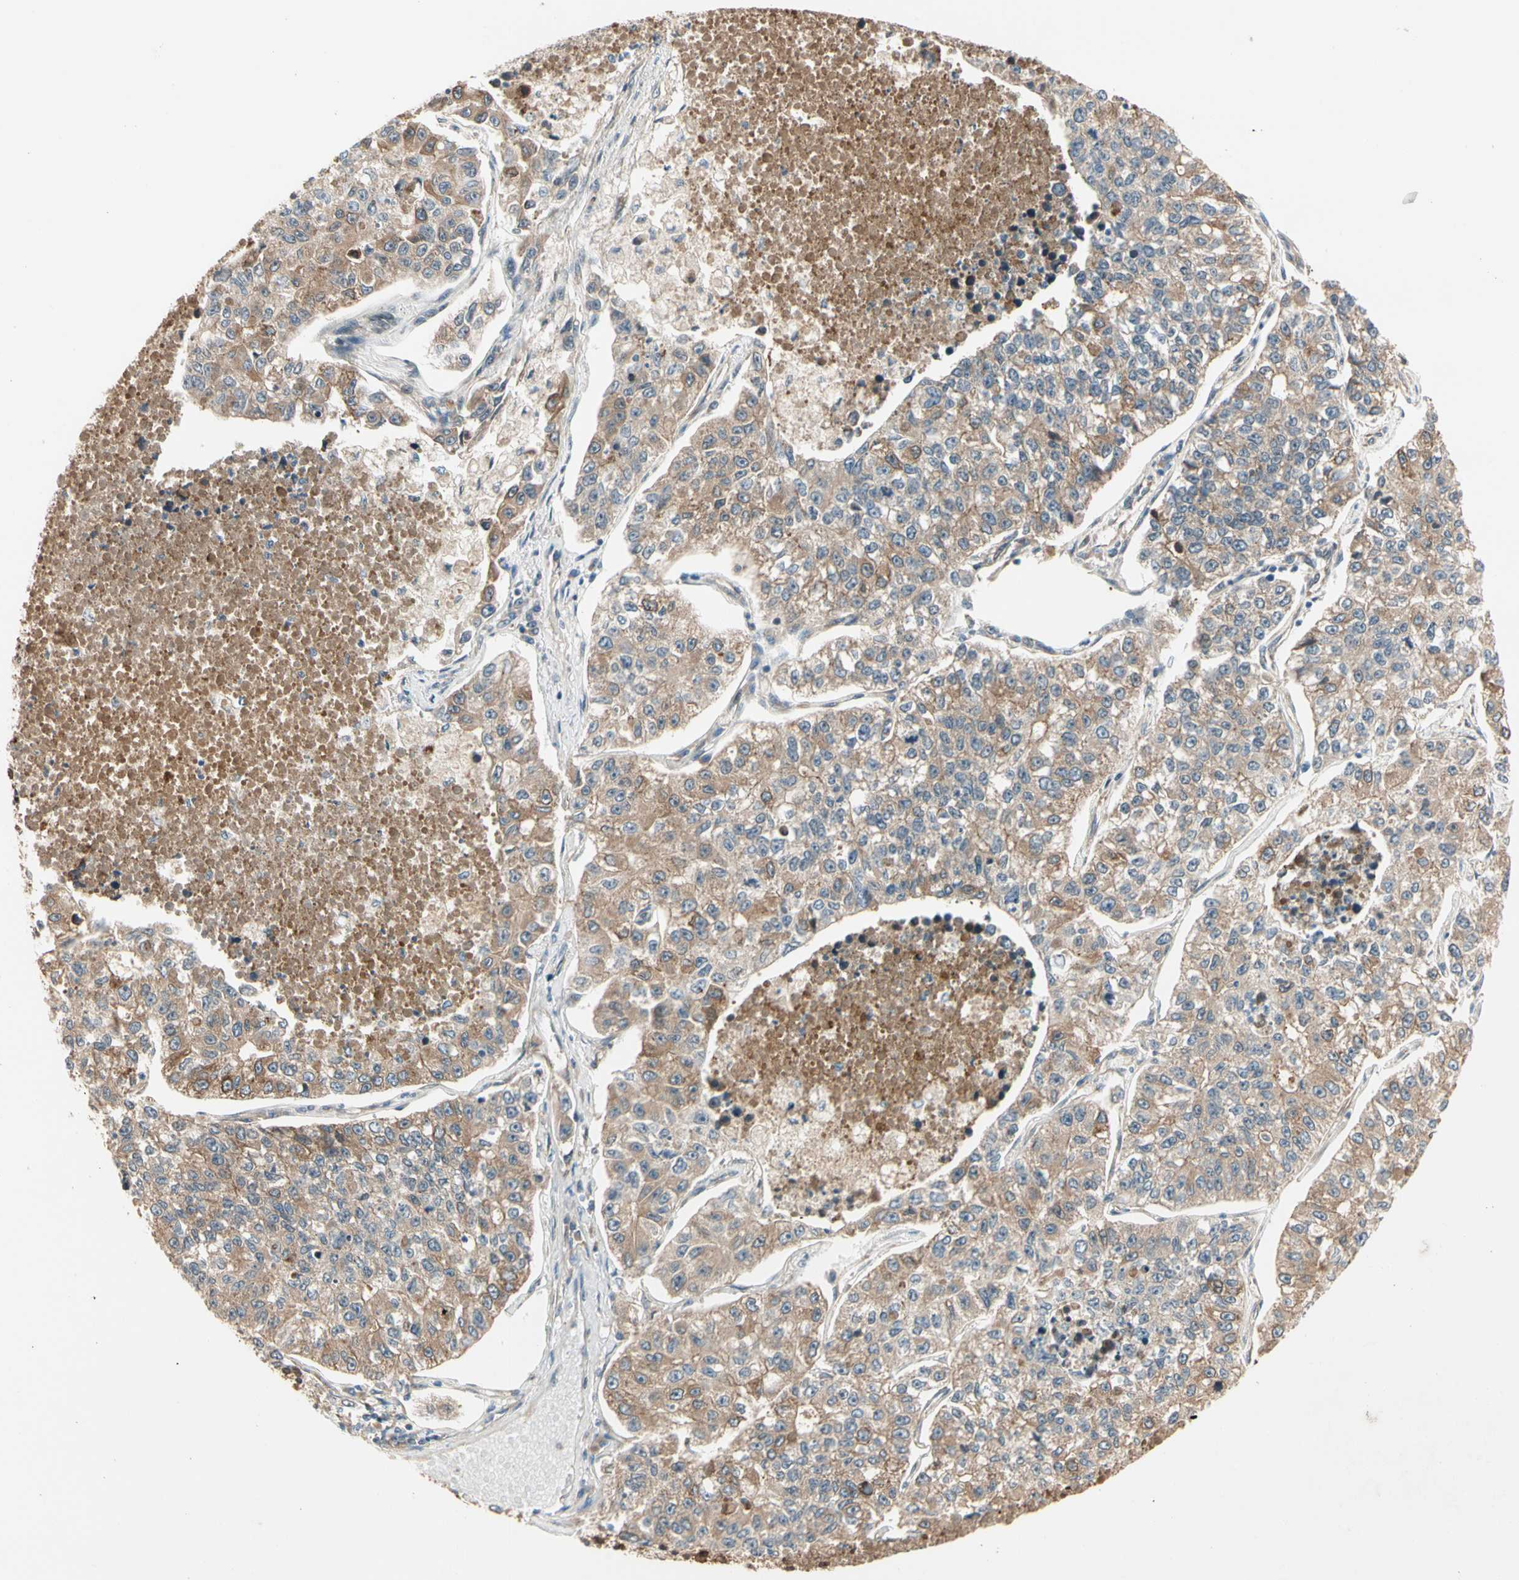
{"staining": {"intensity": "moderate", "quantity": ">75%", "location": "cytoplasmic/membranous"}, "tissue": "lung cancer", "cell_type": "Tumor cells", "image_type": "cancer", "snomed": [{"axis": "morphology", "description": "Adenocarcinoma, NOS"}, {"axis": "topography", "description": "Lung"}], "caption": "Lung cancer tissue exhibits moderate cytoplasmic/membranous expression in about >75% of tumor cells", "gene": "ROCK2", "patient": {"sex": "male", "age": 49}}